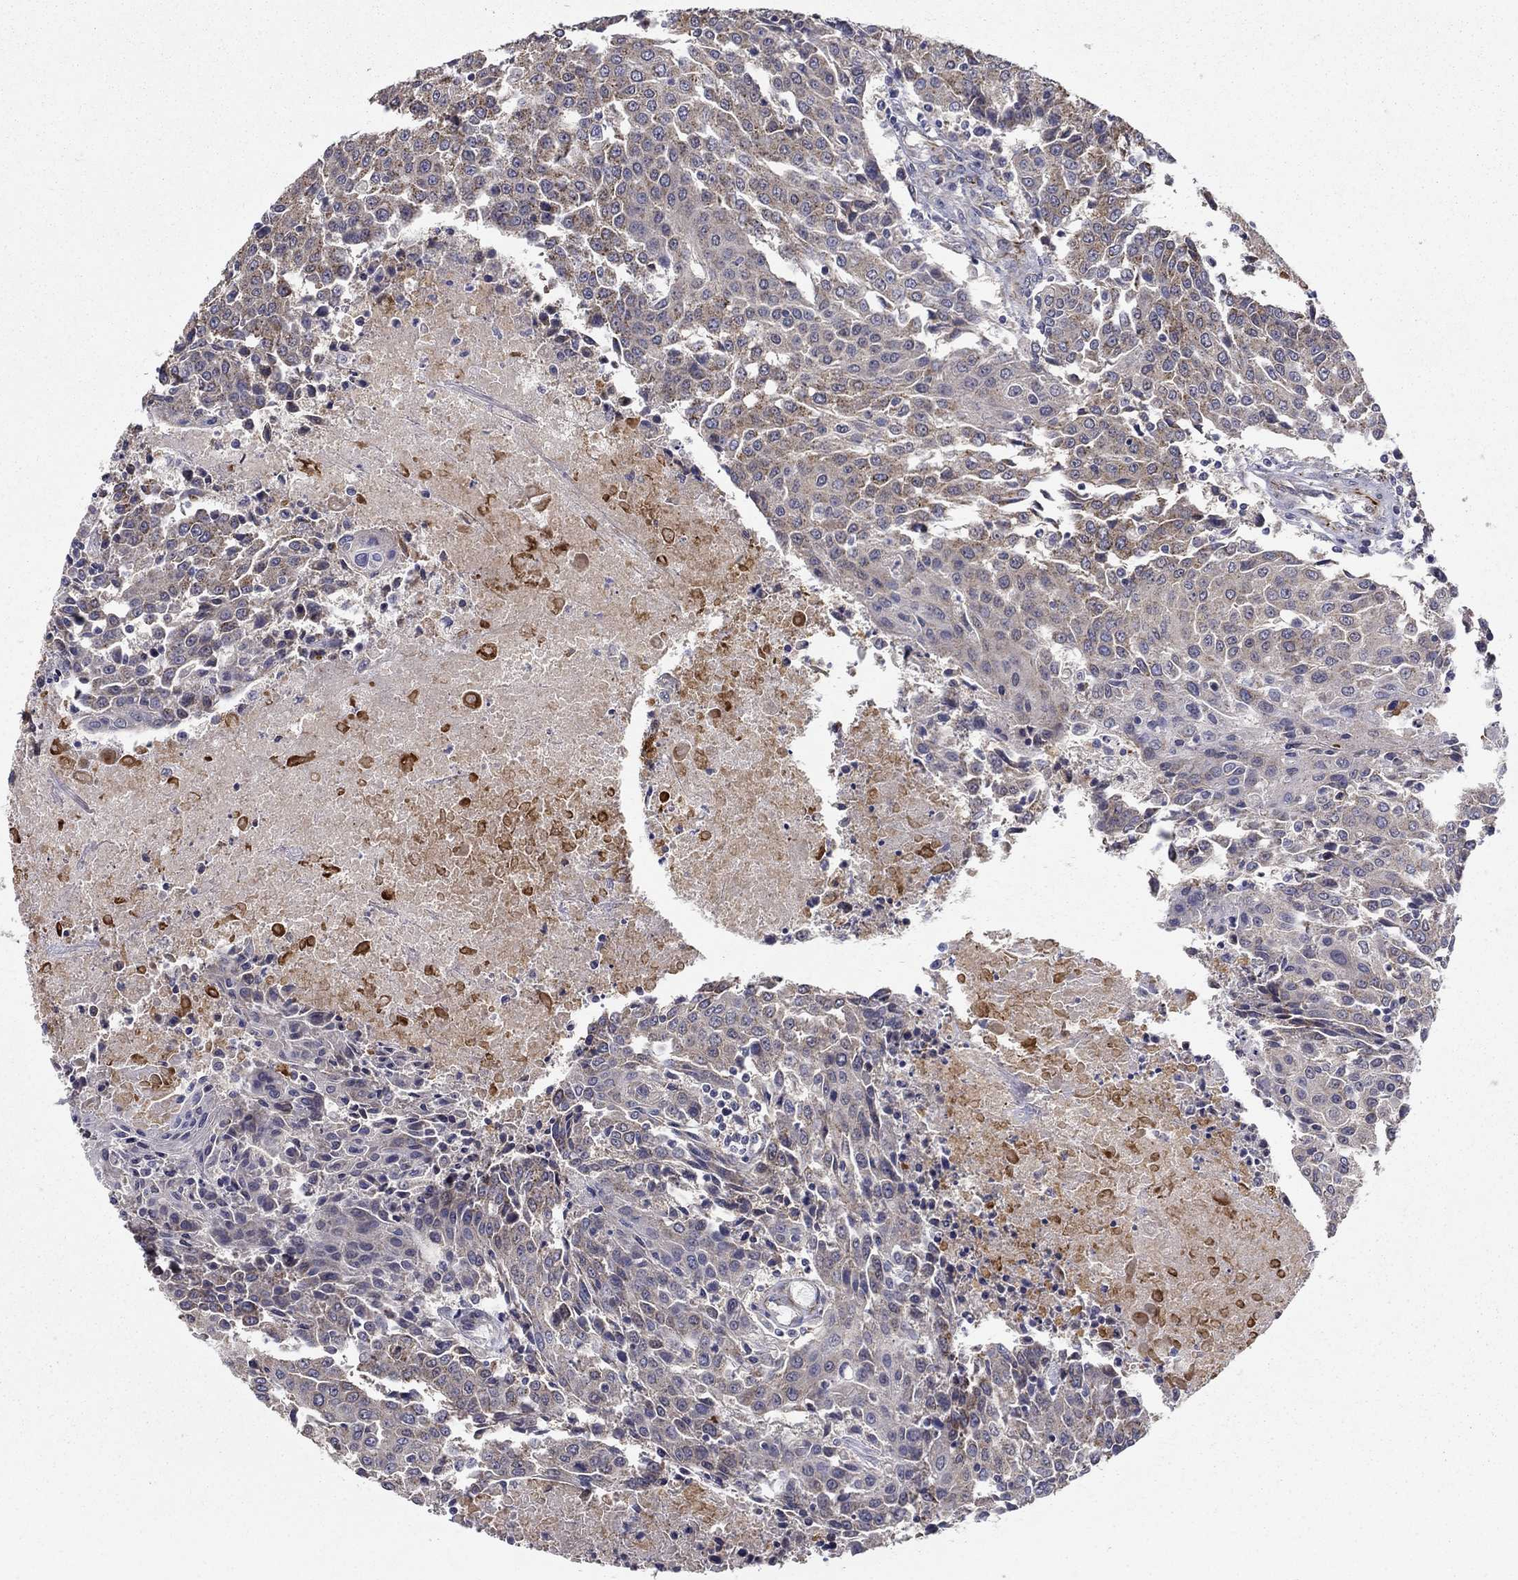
{"staining": {"intensity": "moderate", "quantity": "<25%", "location": "cytoplasmic/membranous"}, "tissue": "urothelial cancer", "cell_type": "Tumor cells", "image_type": "cancer", "snomed": [{"axis": "morphology", "description": "Urothelial carcinoma, High grade"}, {"axis": "topography", "description": "Urinary bladder"}], "caption": "DAB immunohistochemical staining of urothelial cancer shows moderate cytoplasmic/membranous protein expression in about <25% of tumor cells.", "gene": "LACTB2", "patient": {"sex": "female", "age": 85}}